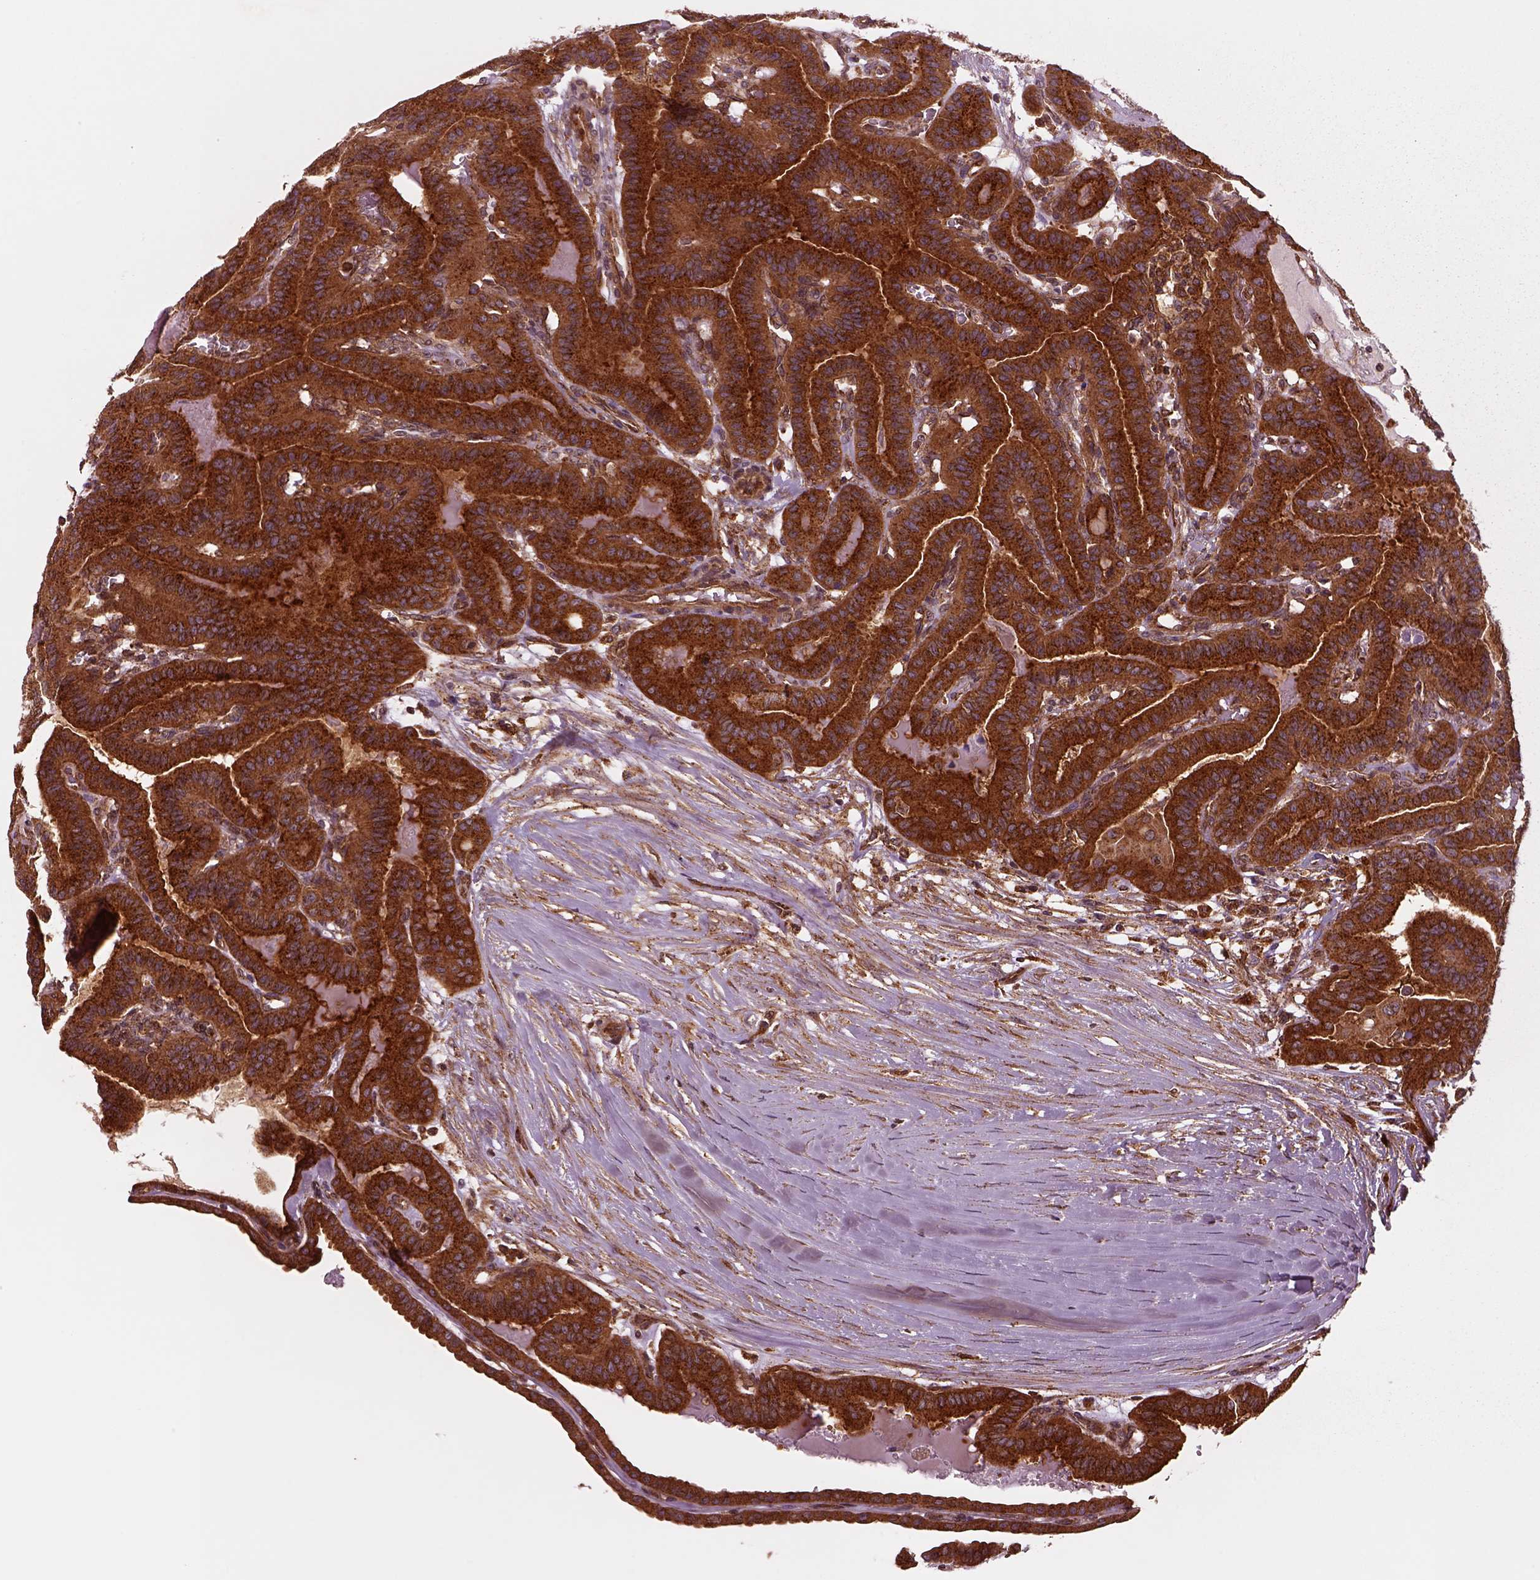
{"staining": {"intensity": "strong", "quantity": ">75%", "location": "cytoplasmic/membranous"}, "tissue": "thyroid cancer", "cell_type": "Tumor cells", "image_type": "cancer", "snomed": [{"axis": "morphology", "description": "Papillary adenocarcinoma, NOS"}, {"axis": "topography", "description": "Thyroid gland"}], "caption": "This is a histology image of IHC staining of thyroid cancer (papillary adenocarcinoma), which shows strong staining in the cytoplasmic/membranous of tumor cells.", "gene": "WASHC2A", "patient": {"sex": "male", "age": 87}}